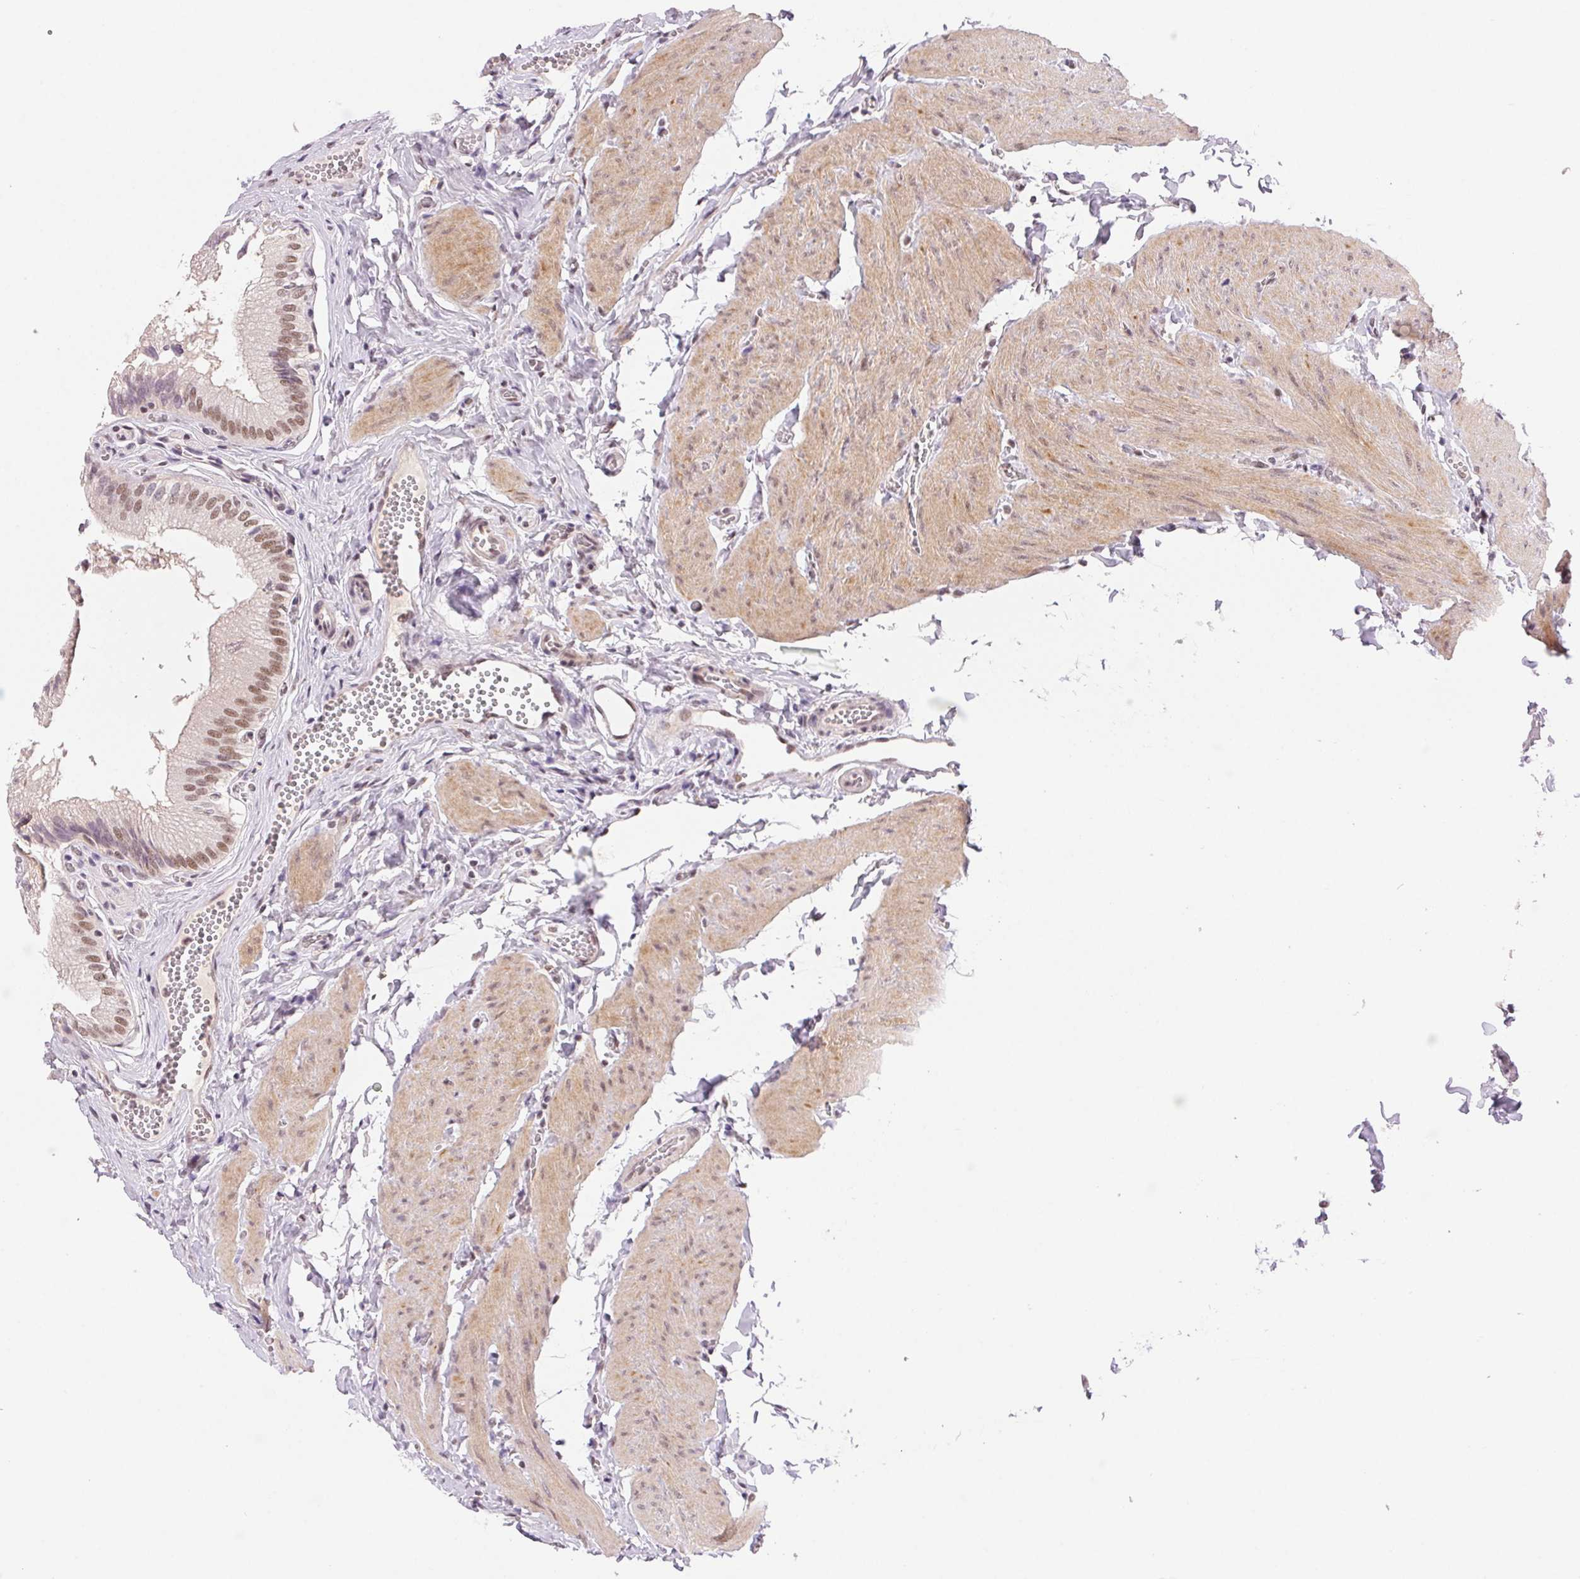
{"staining": {"intensity": "moderate", "quantity": ">75%", "location": "nuclear"}, "tissue": "gallbladder", "cell_type": "Glandular cells", "image_type": "normal", "snomed": [{"axis": "morphology", "description": "Normal tissue, NOS"}, {"axis": "topography", "description": "Gallbladder"}, {"axis": "topography", "description": "Peripheral nerve tissue"}], "caption": "Brown immunohistochemical staining in normal gallbladder shows moderate nuclear expression in approximately >75% of glandular cells. (IHC, brightfield microscopy, high magnification).", "gene": "PRPF18", "patient": {"sex": "male", "age": 17}}